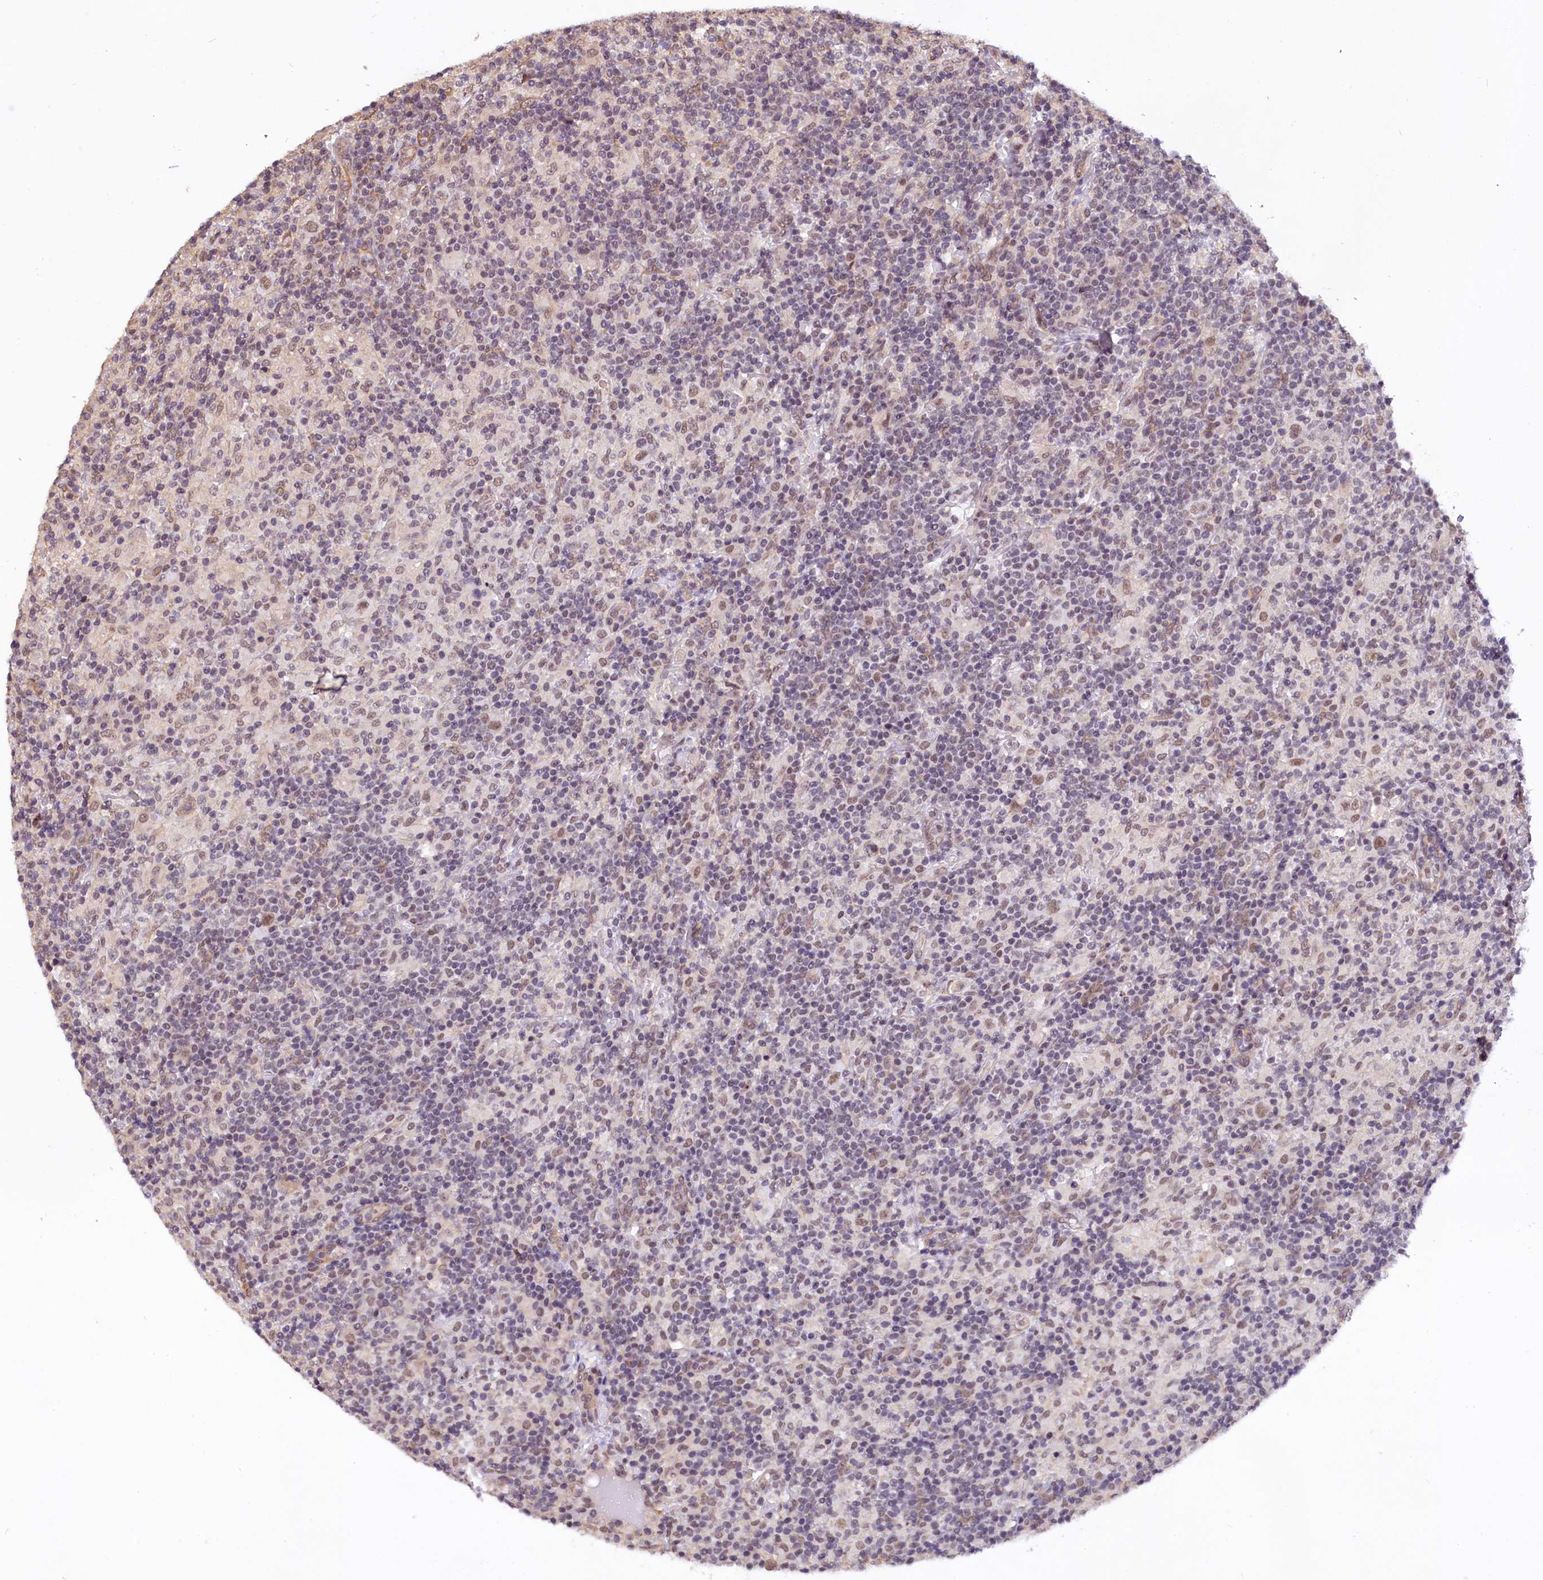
{"staining": {"intensity": "weak", "quantity": ">75%", "location": "nuclear"}, "tissue": "lymphoma", "cell_type": "Tumor cells", "image_type": "cancer", "snomed": [{"axis": "morphology", "description": "Hodgkin's disease, NOS"}, {"axis": "topography", "description": "Lymph node"}], "caption": "Weak nuclear expression for a protein is identified in about >75% of tumor cells of Hodgkin's disease using immunohistochemistry (IHC).", "gene": "ZC3H4", "patient": {"sex": "male", "age": 70}}